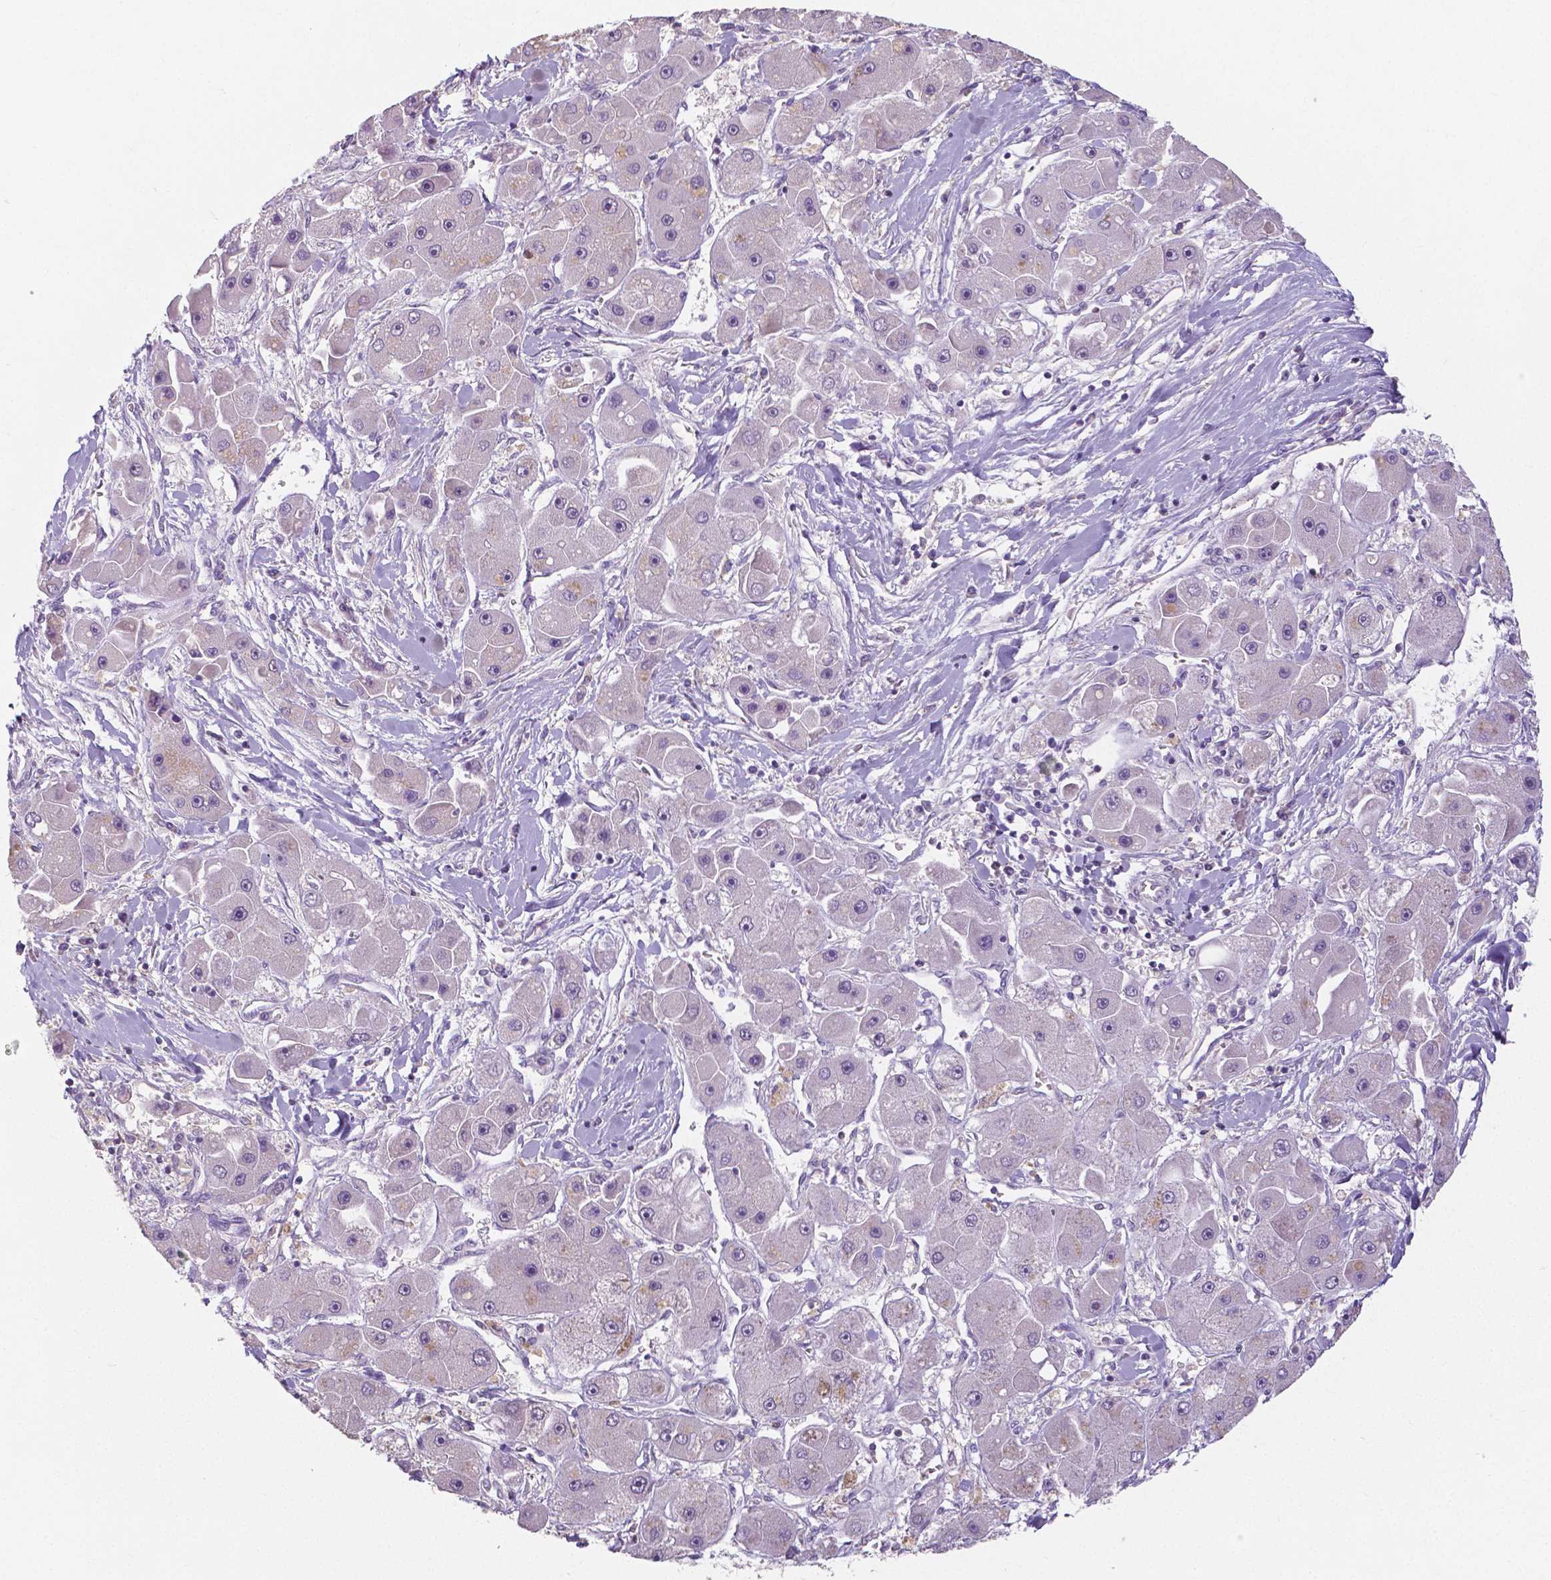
{"staining": {"intensity": "negative", "quantity": "none", "location": "none"}, "tissue": "liver cancer", "cell_type": "Tumor cells", "image_type": "cancer", "snomed": [{"axis": "morphology", "description": "Carcinoma, Hepatocellular, NOS"}, {"axis": "topography", "description": "Liver"}], "caption": "An immunohistochemistry (IHC) image of hepatocellular carcinoma (liver) is shown. There is no staining in tumor cells of hepatocellular carcinoma (liver).", "gene": "CRMP1", "patient": {"sex": "male", "age": 24}}